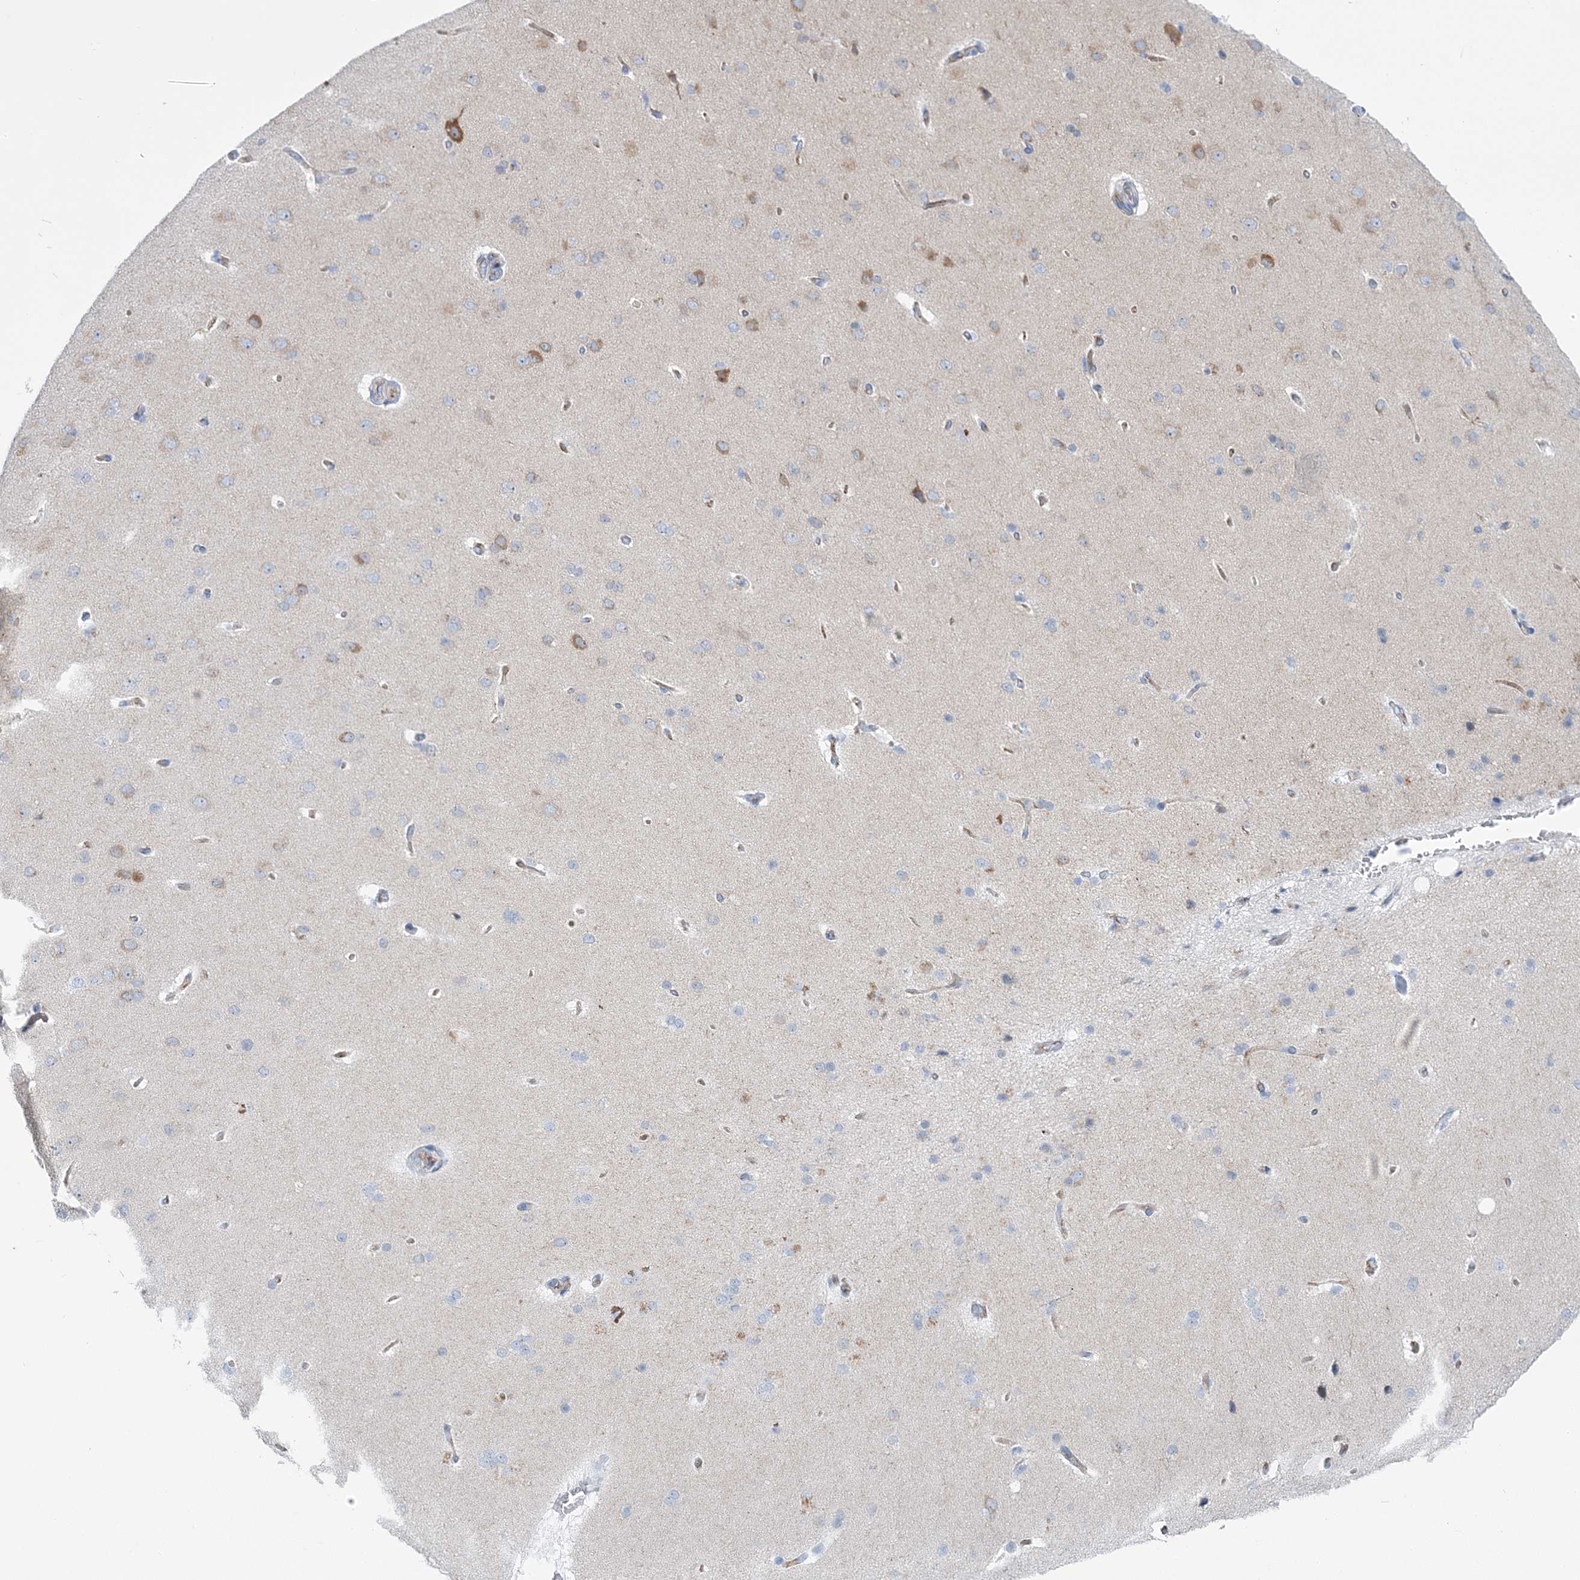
{"staining": {"intensity": "negative", "quantity": "none", "location": "none"}, "tissue": "cerebral cortex", "cell_type": "Endothelial cells", "image_type": "normal", "snomed": [{"axis": "morphology", "description": "Normal tissue, NOS"}, {"axis": "topography", "description": "Cerebral cortex"}], "caption": "Immunohistochemistry (IHC) image of normal human cerebral cortex stained for a protein (brown), which reveals no positivity in endothelial cells.", "gene": "RAB11FIP5", "patient": {"sex": "male", "age": 62}}